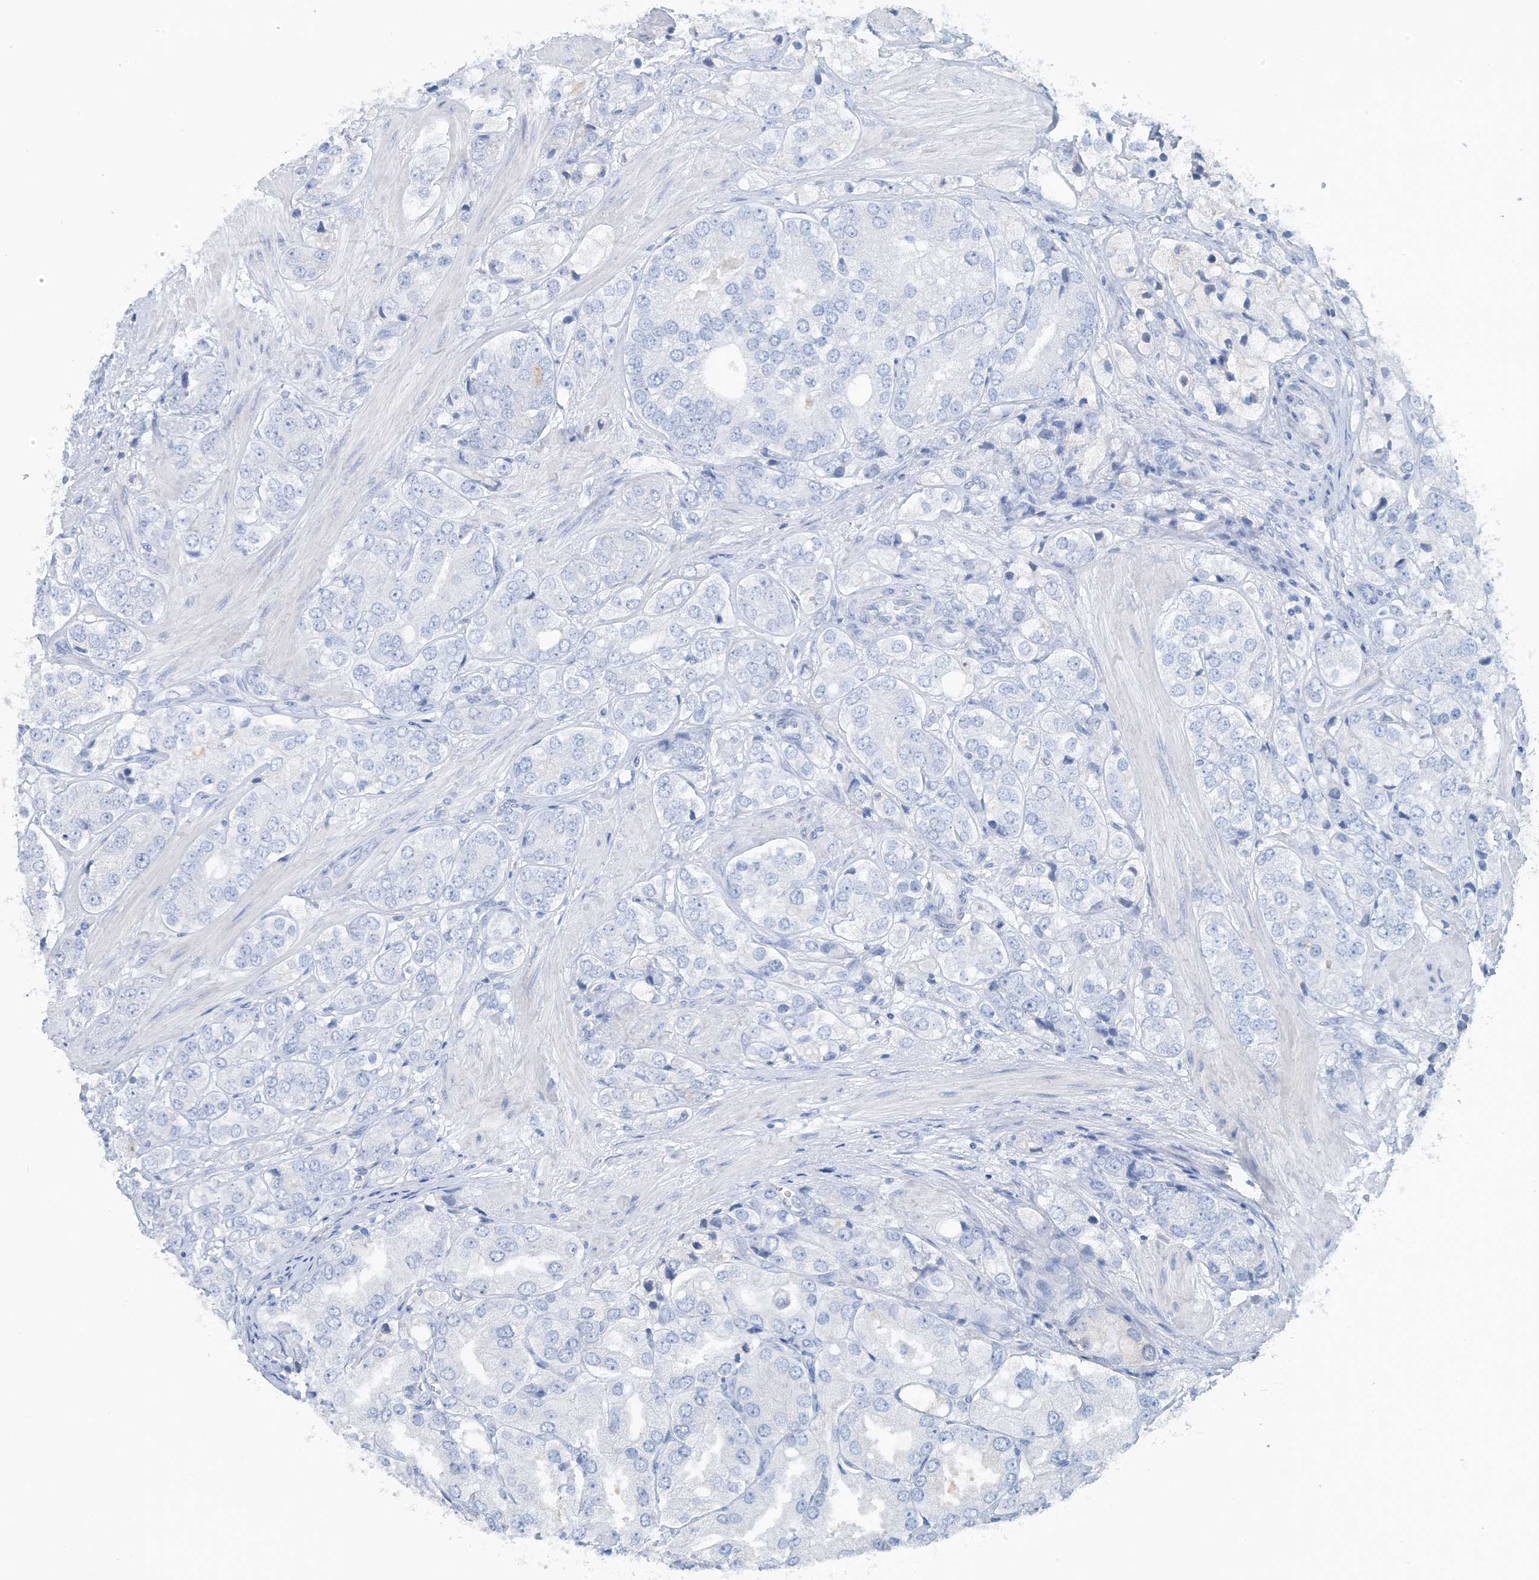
{"staining": {"intensity": "negative", "quantity": "none", "location": "none"}, "tissue": "prostate cancer", "cell_type": "Tumor cells", "image_type": "cancer", "snomed": [{"axis": "morphology", "description": "Adenocarcinoma, High grade"}, {"axis": "topography", "description": "Prostate"}], "caption": "High-grade adenocarcinoma (prostate) was stained to show a protein in brown. There is no significant expression in tumor cells.", "gene": "CTRL", "patient": {"sex": "male", "age": 50}}